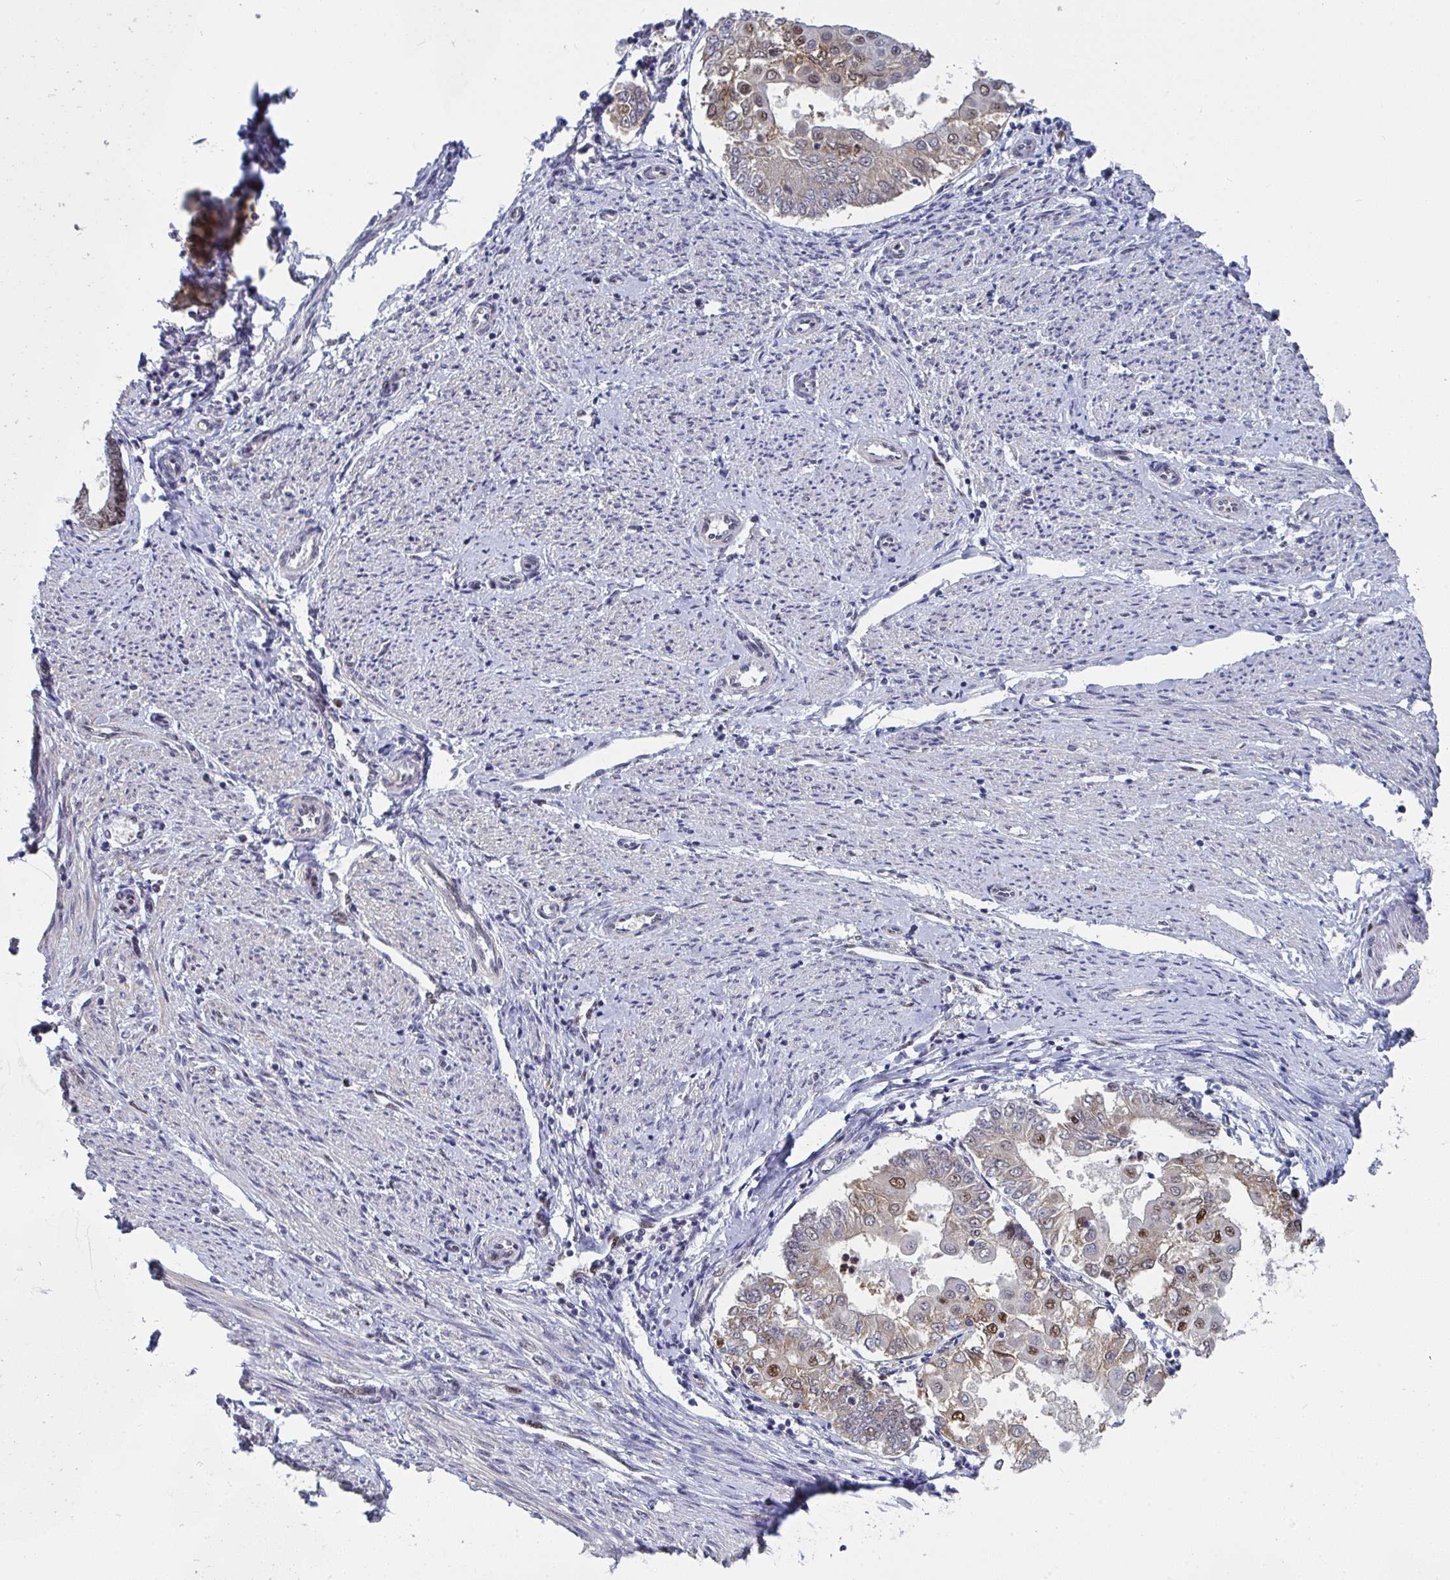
{"staining": {"intensity": "moderate", "quantity": "<25%", "location": "nuclear"}, "tissue": "endometrial cancer", "cell_type": "Tumor cells", "image_type": "cancer", "snomed": [{"axis": "morphology", "description": "Adenocarcinoma, NOS"}, {"axis": "topography", "description": "Endometrium"}], "caption": "An immunohistochemistry (IHC) histopathology image of tumor tissue is shown. Protein staining in brown labels moderate nuclear positivity in endometrial adenocarcinoma within tumor cells. (Stains: DAB (3,3'-diaminobenzidine) in brown, nuclei in blue, Microscopy: brightfield microscopy at high magnification).", "gene": "JDP2", "patient": {"sex": "female", "age": 68}}